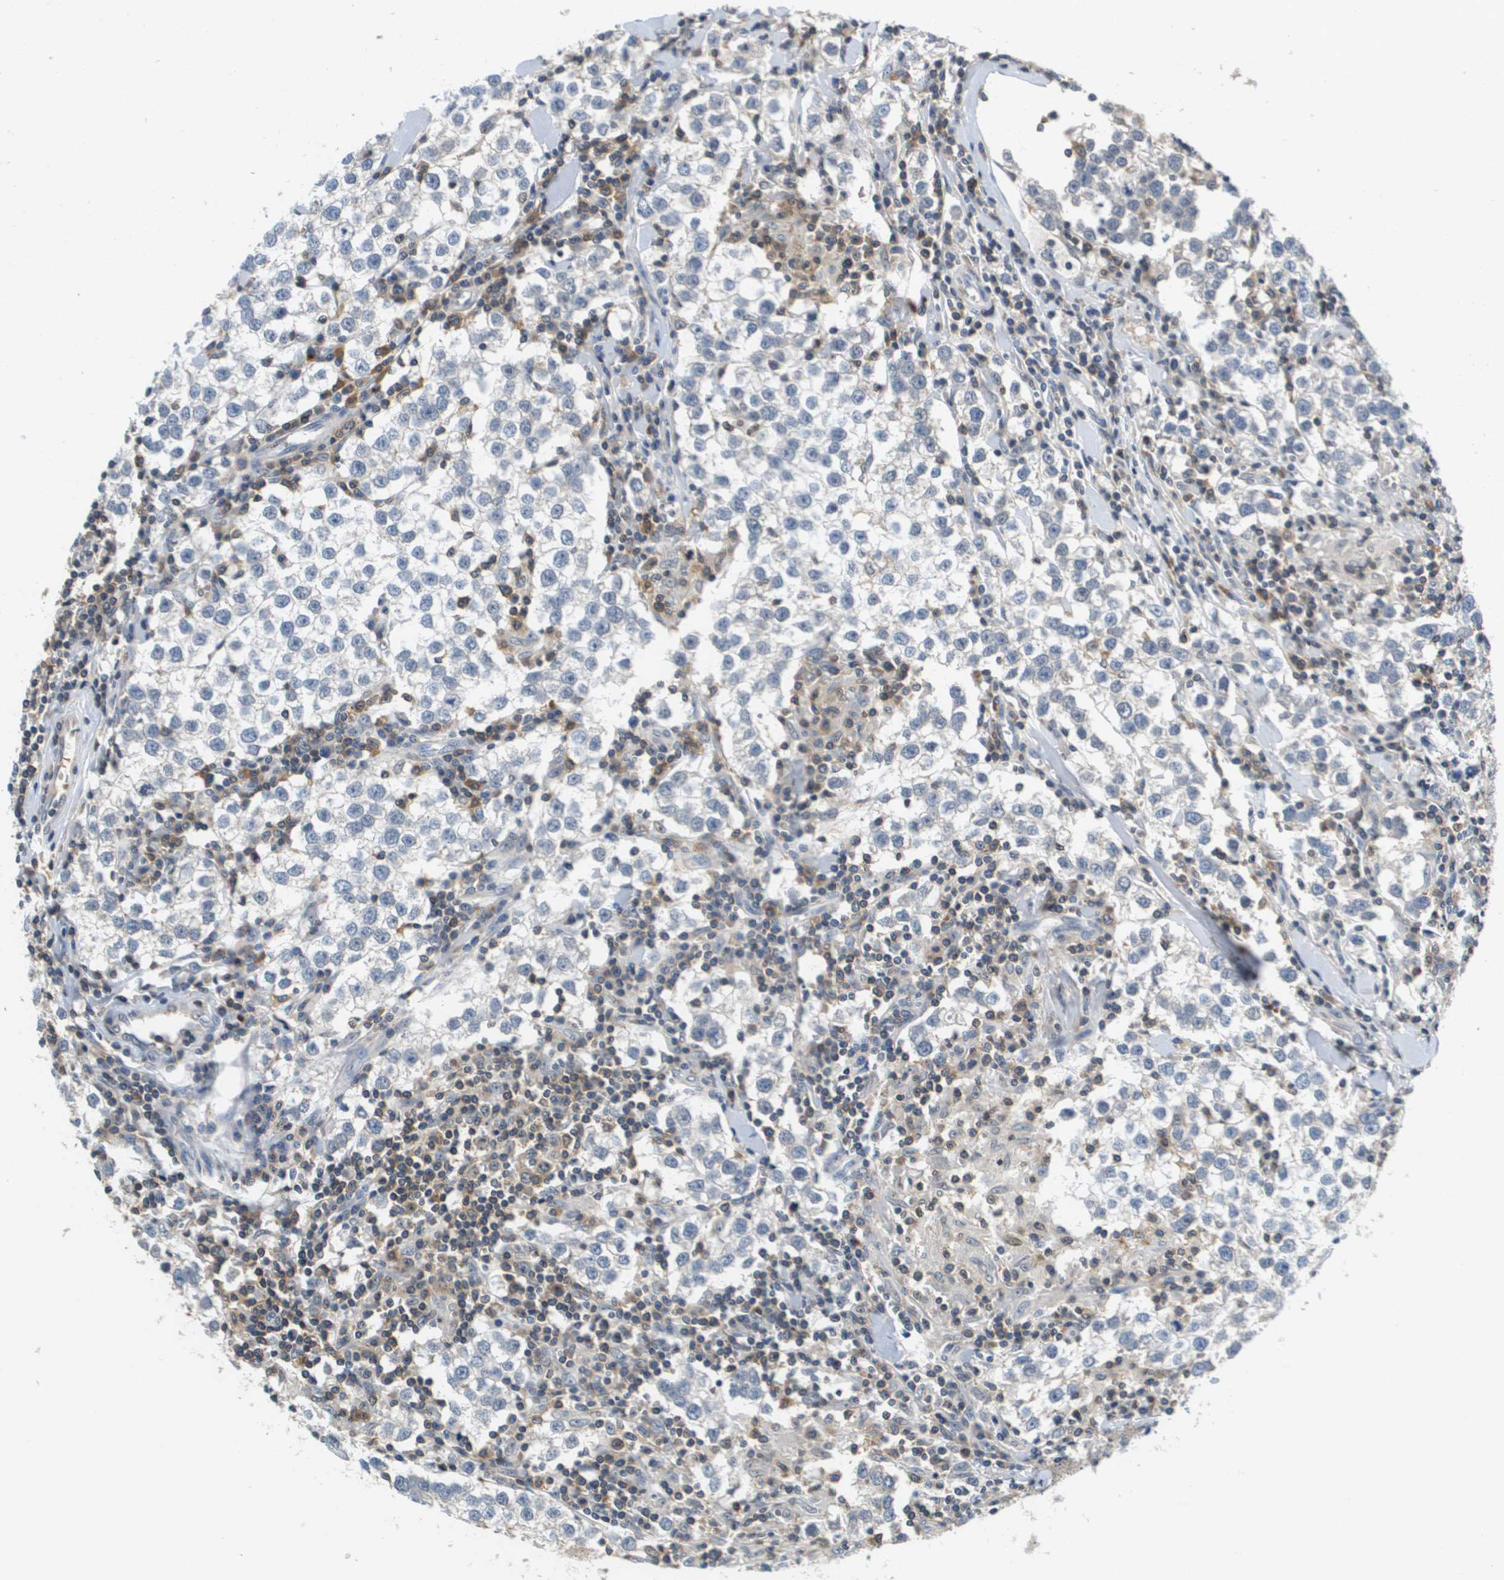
{"staining": {"intensity": "negative", "quantity": "none", "location": "none"}, "tissue": "testis cancer", "cell_type": "Tumor cells", "image_type": "cancer", "snomed": [{"axis": "morphology", "description": "Seminoma, NOS"}, {"axis": "morphology", "description": "Carcinoma, Embryonal, NOS"}, {"axis": "topography", "description": "Testis"}], "caption": "This image is of embryonal carcinoma (testis) stained with IHC to label a protein in brown with the nuclei are counter-stained blue. There is no staining in tumor cells.", "gene": "KCNQ5", "patient": {"sex": "male", "age": 36}}